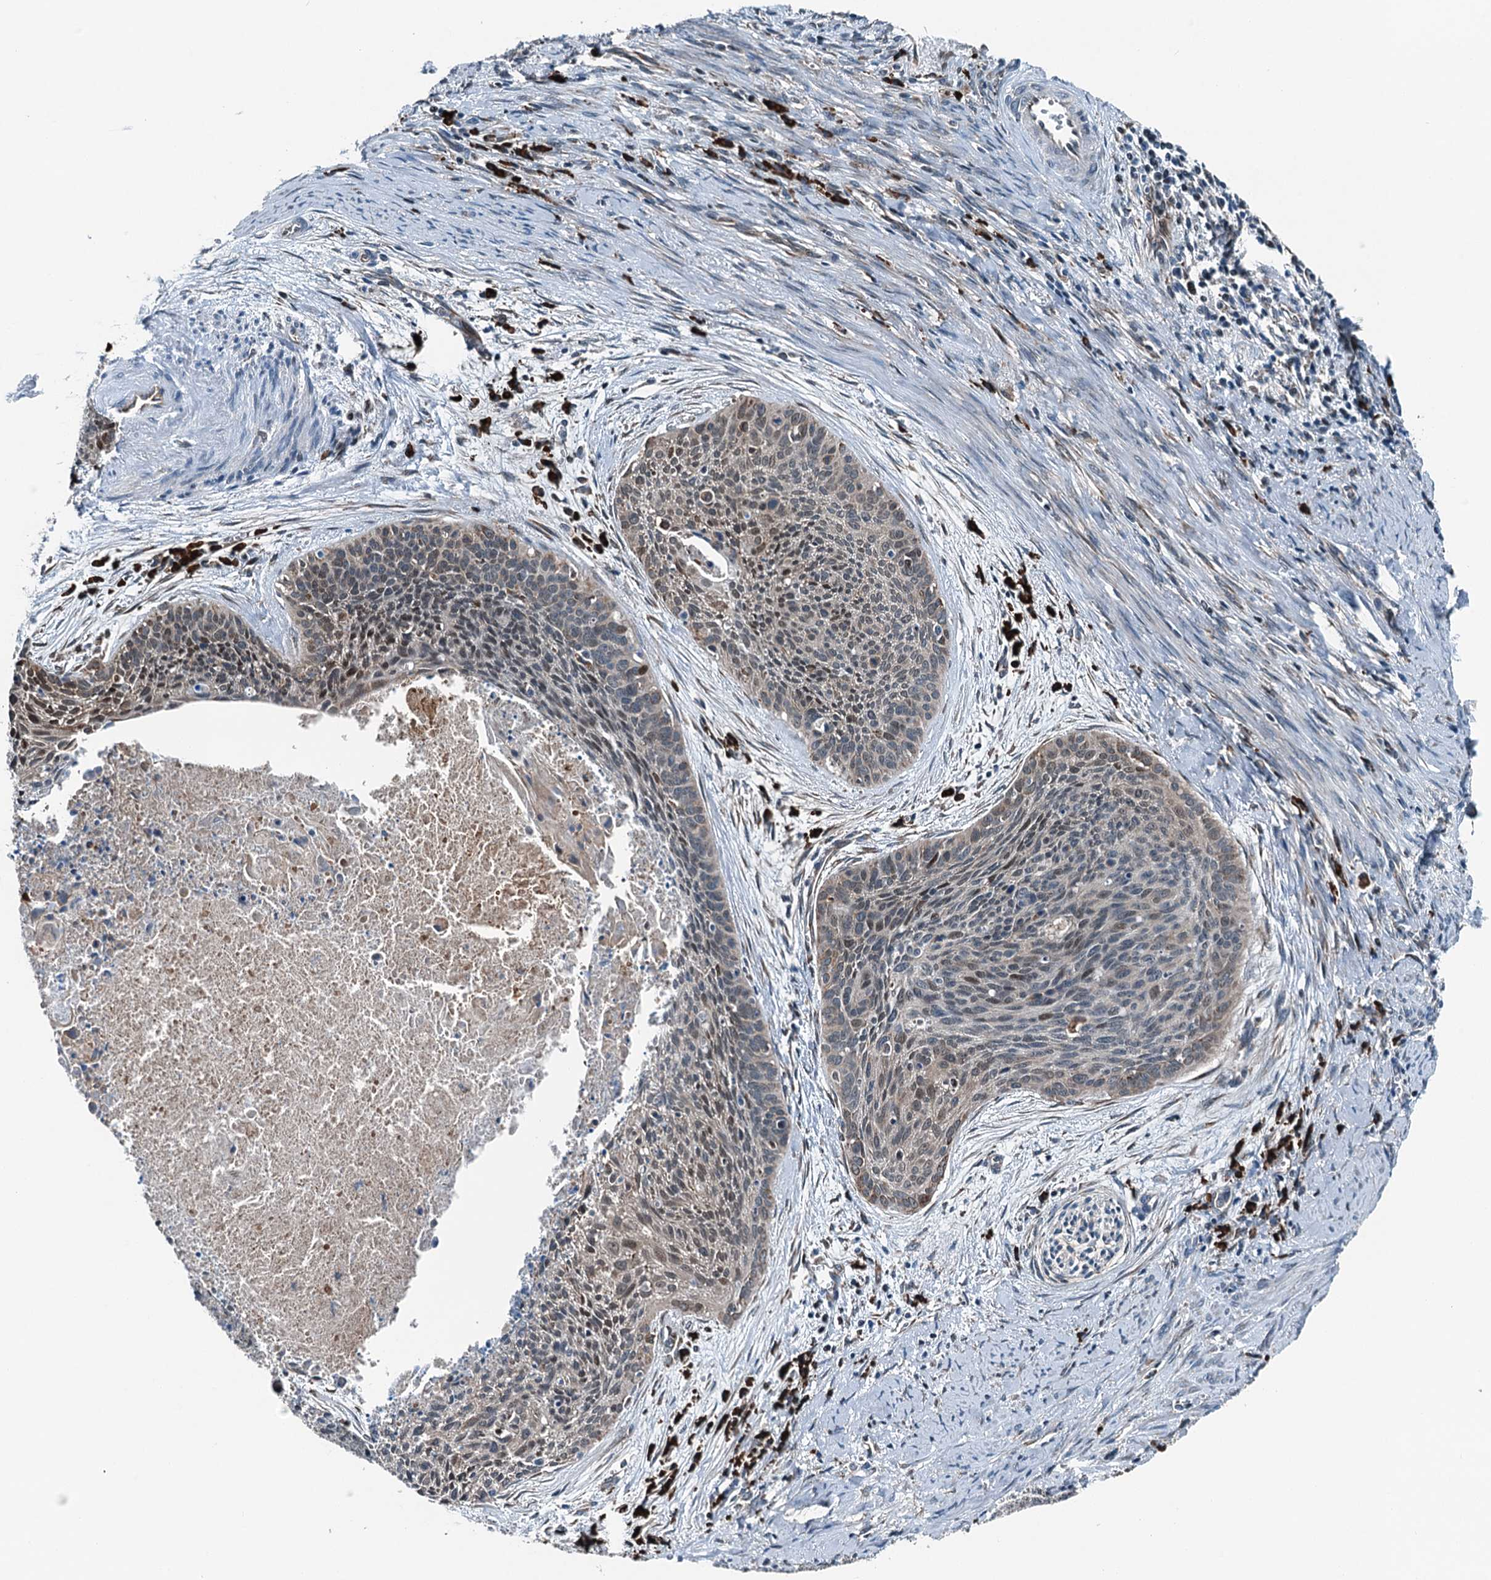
{"staining": {"intensity": "weak", "quantity": "25%-75%", "location": "cytoplasmic/membranous,nuclear"}, "tissue": "cervical cancer", "cell_type": "Tumor cells", "image_type": "cancer", "snomed": [{"axis": "morphology", "description": "Squamous cell carcinoma, NOS"}, {"axis": "topography", "description": "Cervix"}], "caption": "Human cervical cancer (squamous cell carcinoma) stained with a protein marker exhibits weak staining in tumor cells.", "gene": "TAMALIN", "patient": {"sex": "female", "age": 55}}